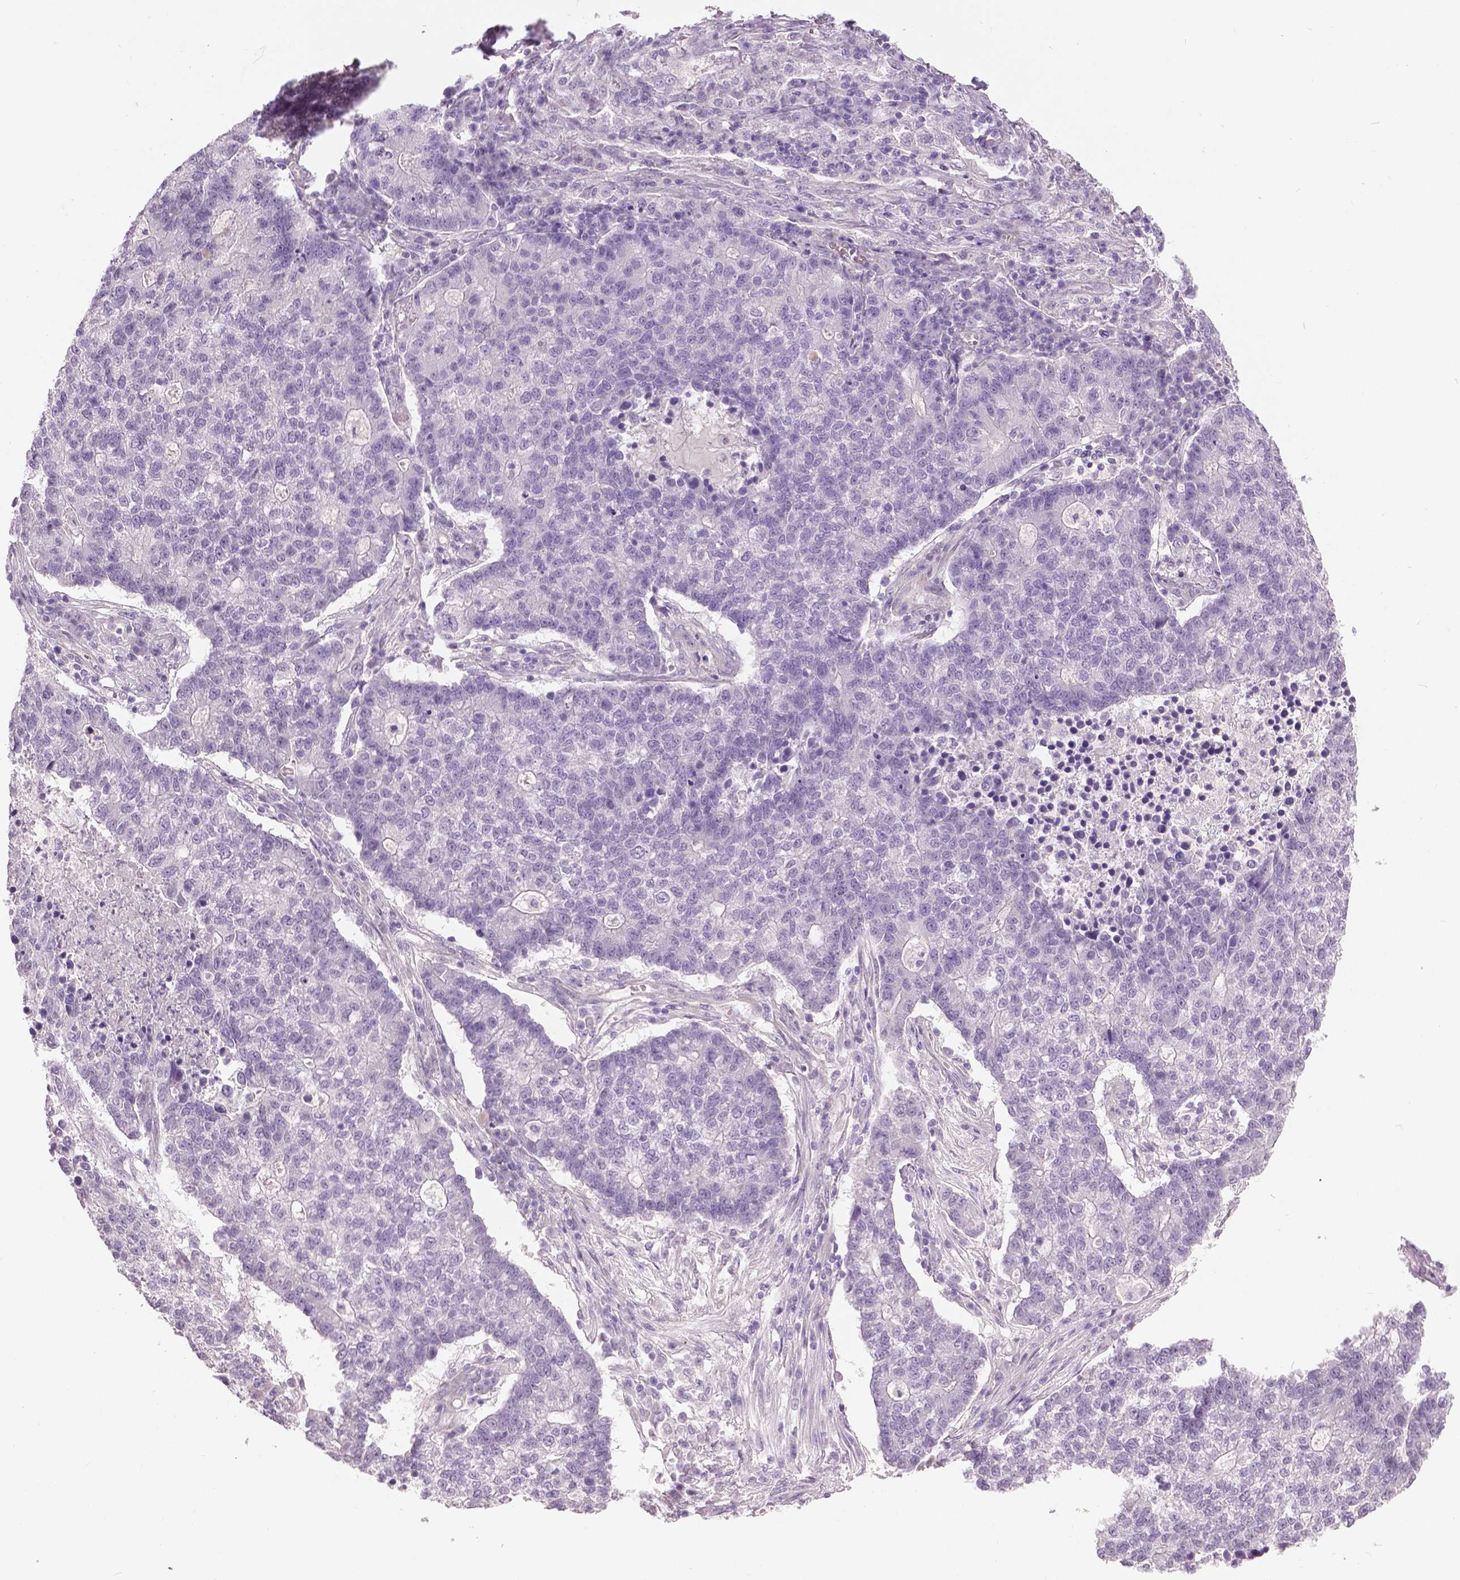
{"staining": {"intensity": "negative", "quantity": "none", "location": "none"}, "tissue": "lung cancer", "cell_type": "Tumor cells", "image_type": "cancer", "snomed": [{"axis": "morphology", "description": "Adenocarcinoma, NOS"}, {"axis": "topography", "description": "Lung"}], "caption": "DAB (3,3'-diaminobenzidine) immunohistochemical staining of human lung cancer (adenocarcinoma) reveals no significant positivity in tumor cells.", "gene": "GRIN2A", "patient": {"sex": "male", "age": 57}}